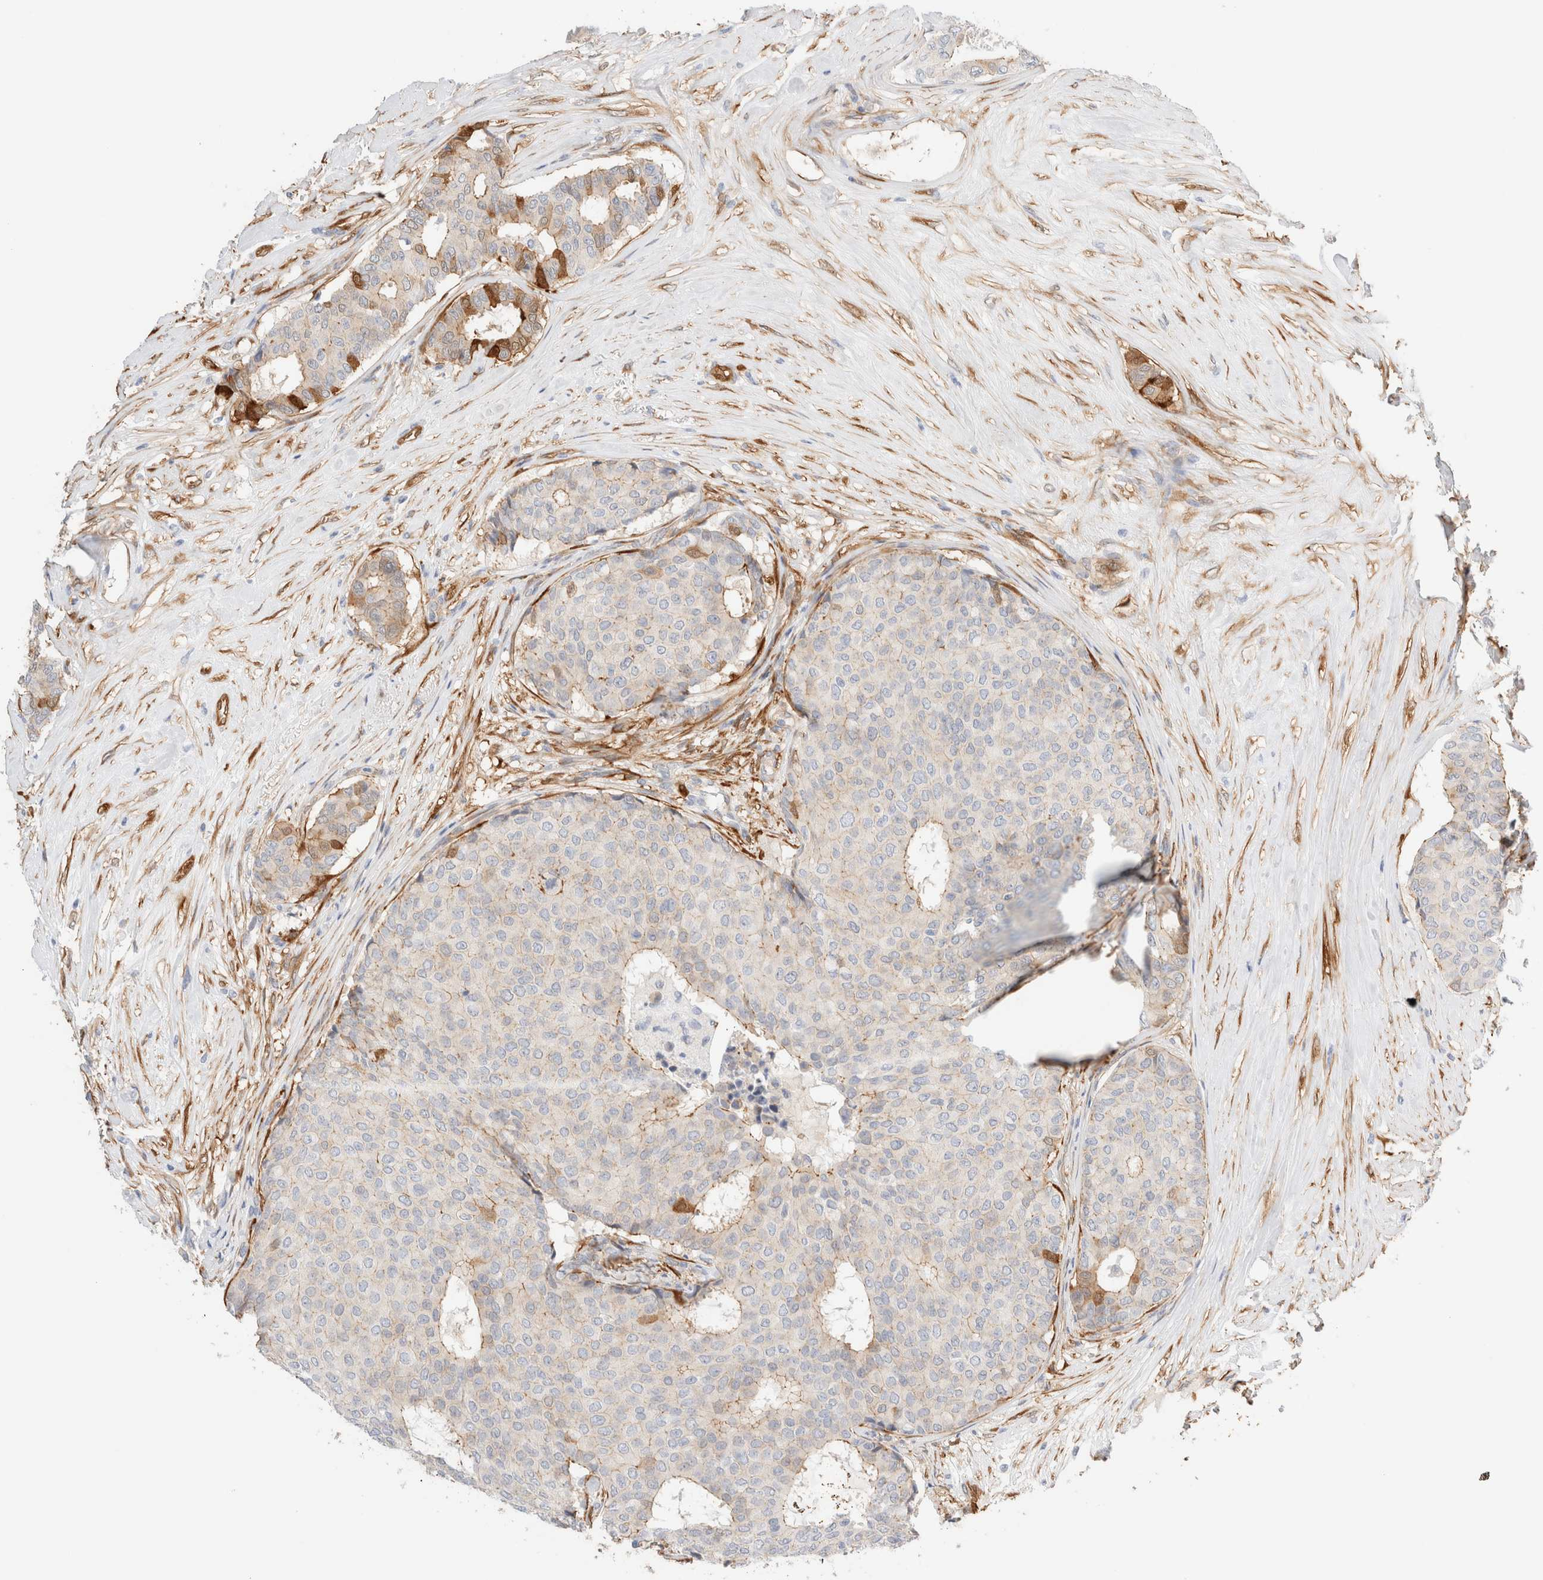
{"staining": {"intensity": "moderate", "quantity": "<25%", "location": "cytoplasmic/membranous"}, "tissue": "breast cancer", "cell_type": "Tumor cells", "image_type": "cancer", "snomed": [{"axis": "morphology", "description": "Duct carcinoma"}, {"axis": "topography", "description": "Breast"}], "caption": "Immunohistochemical staining of human breast cancer displays low levels of moderate cytoplasmic/membranous protein positivity in approximately <25% of tumor cells.", "gene": "LMCD1", "patient": {"sex": "female", "age": 75}}